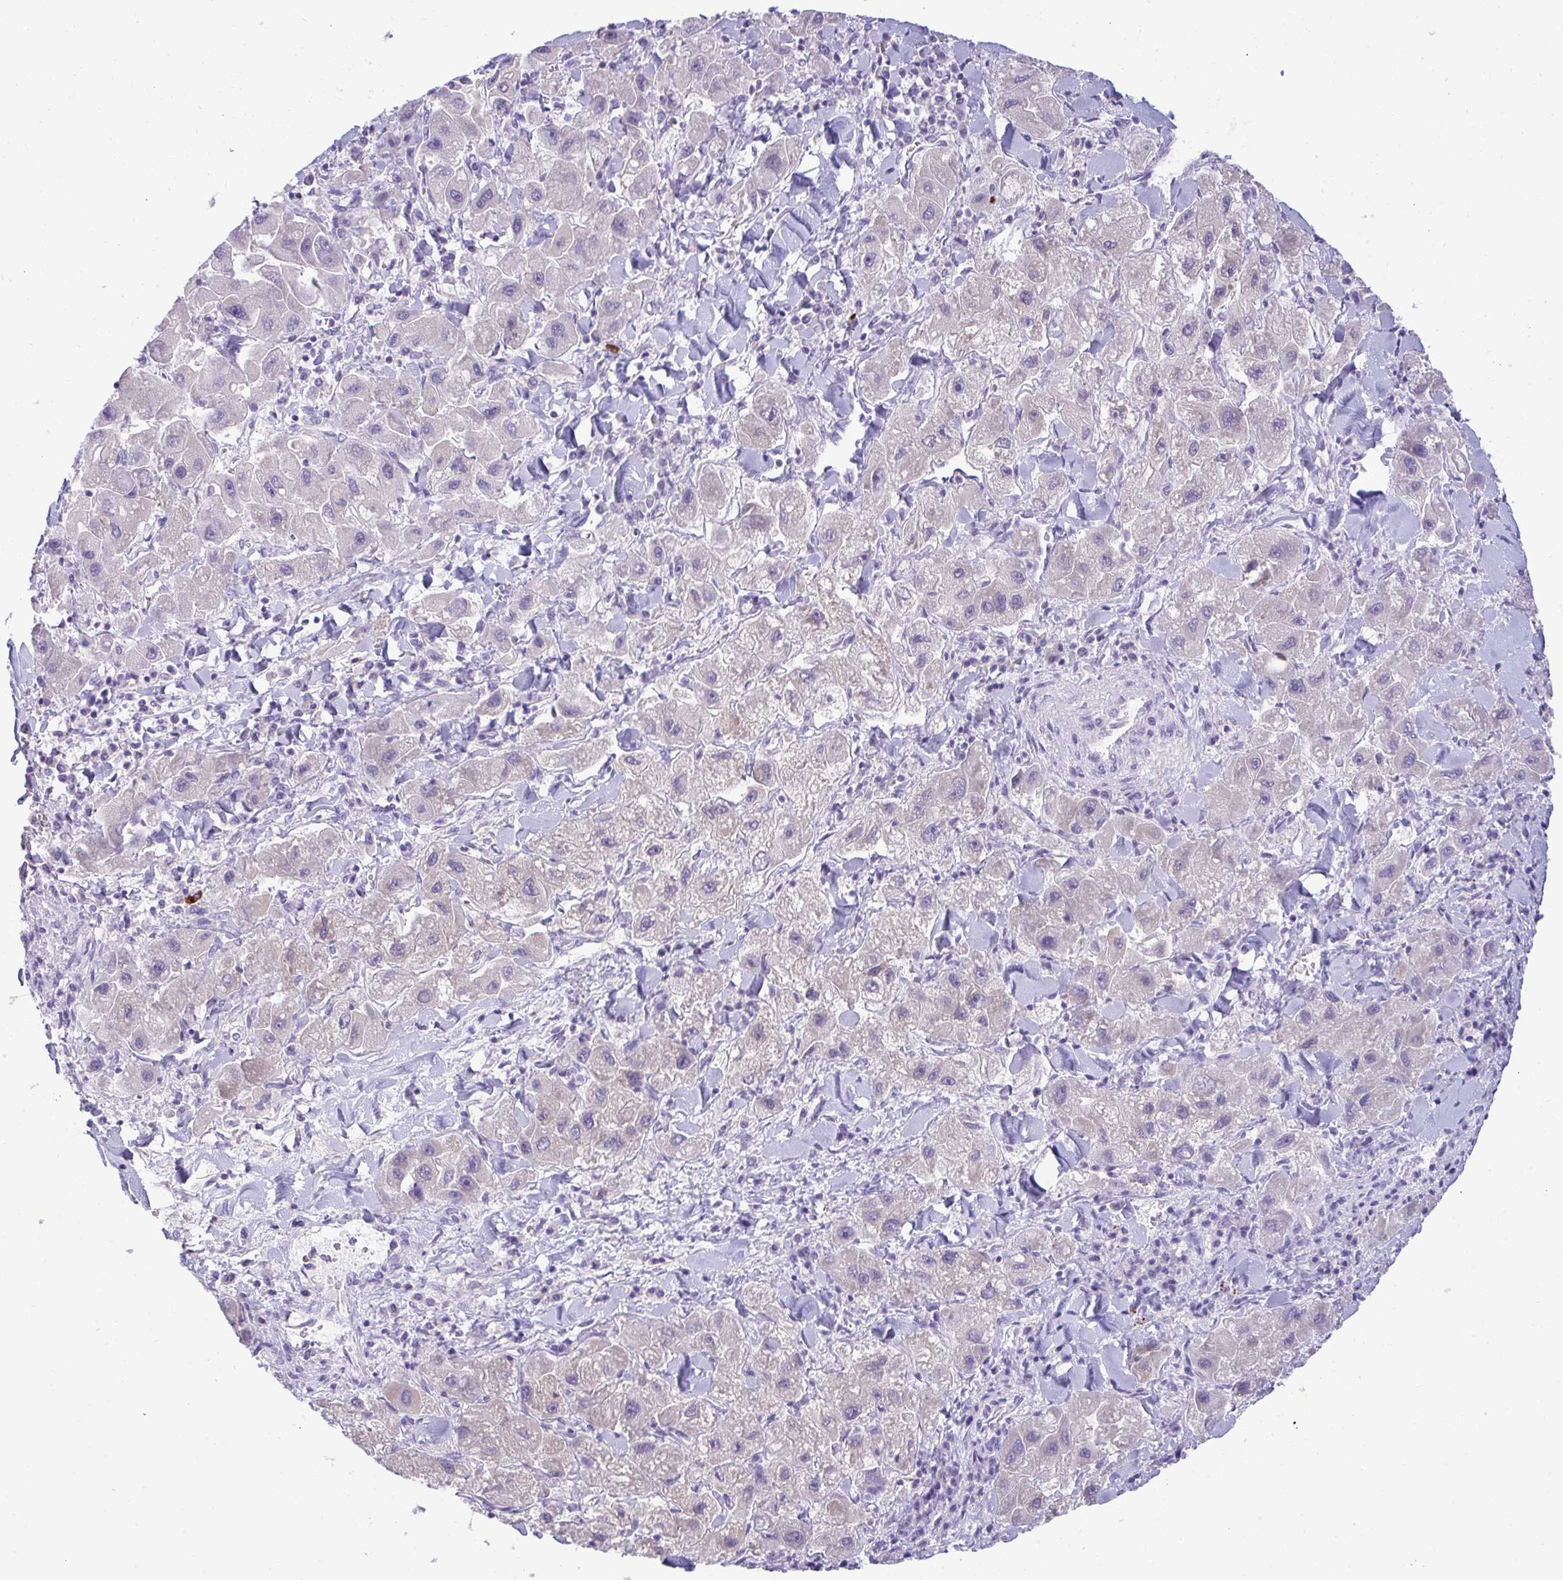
{"staining": {"intensity": "negative", "quantity": "none", "location": "none"}, "tissue": "liver cancer", "cell_type": "Tumor cells", "image_type": "cancer", "snomed": [{"axis": "morphology", "description": "Carcinoma, Hepatocellular, NOS"}, {"axis": "topography", "description": "Liver"}], "caption": "IHC photomicrograph of neoplastic tissue: human hepatocellular carcinoma (liver) stained with DAB (3,3'-diaminobenzidine) demonstrates no significant protein expression in tumor cells. The staining was performed using DAB to visualize the protein expression in brown, while the nuclei were stained in blue with hematoxylin (Magnification: 20x).", "gene": "PLA2G12B", "patient": {"sex": "male", "age": 24}}